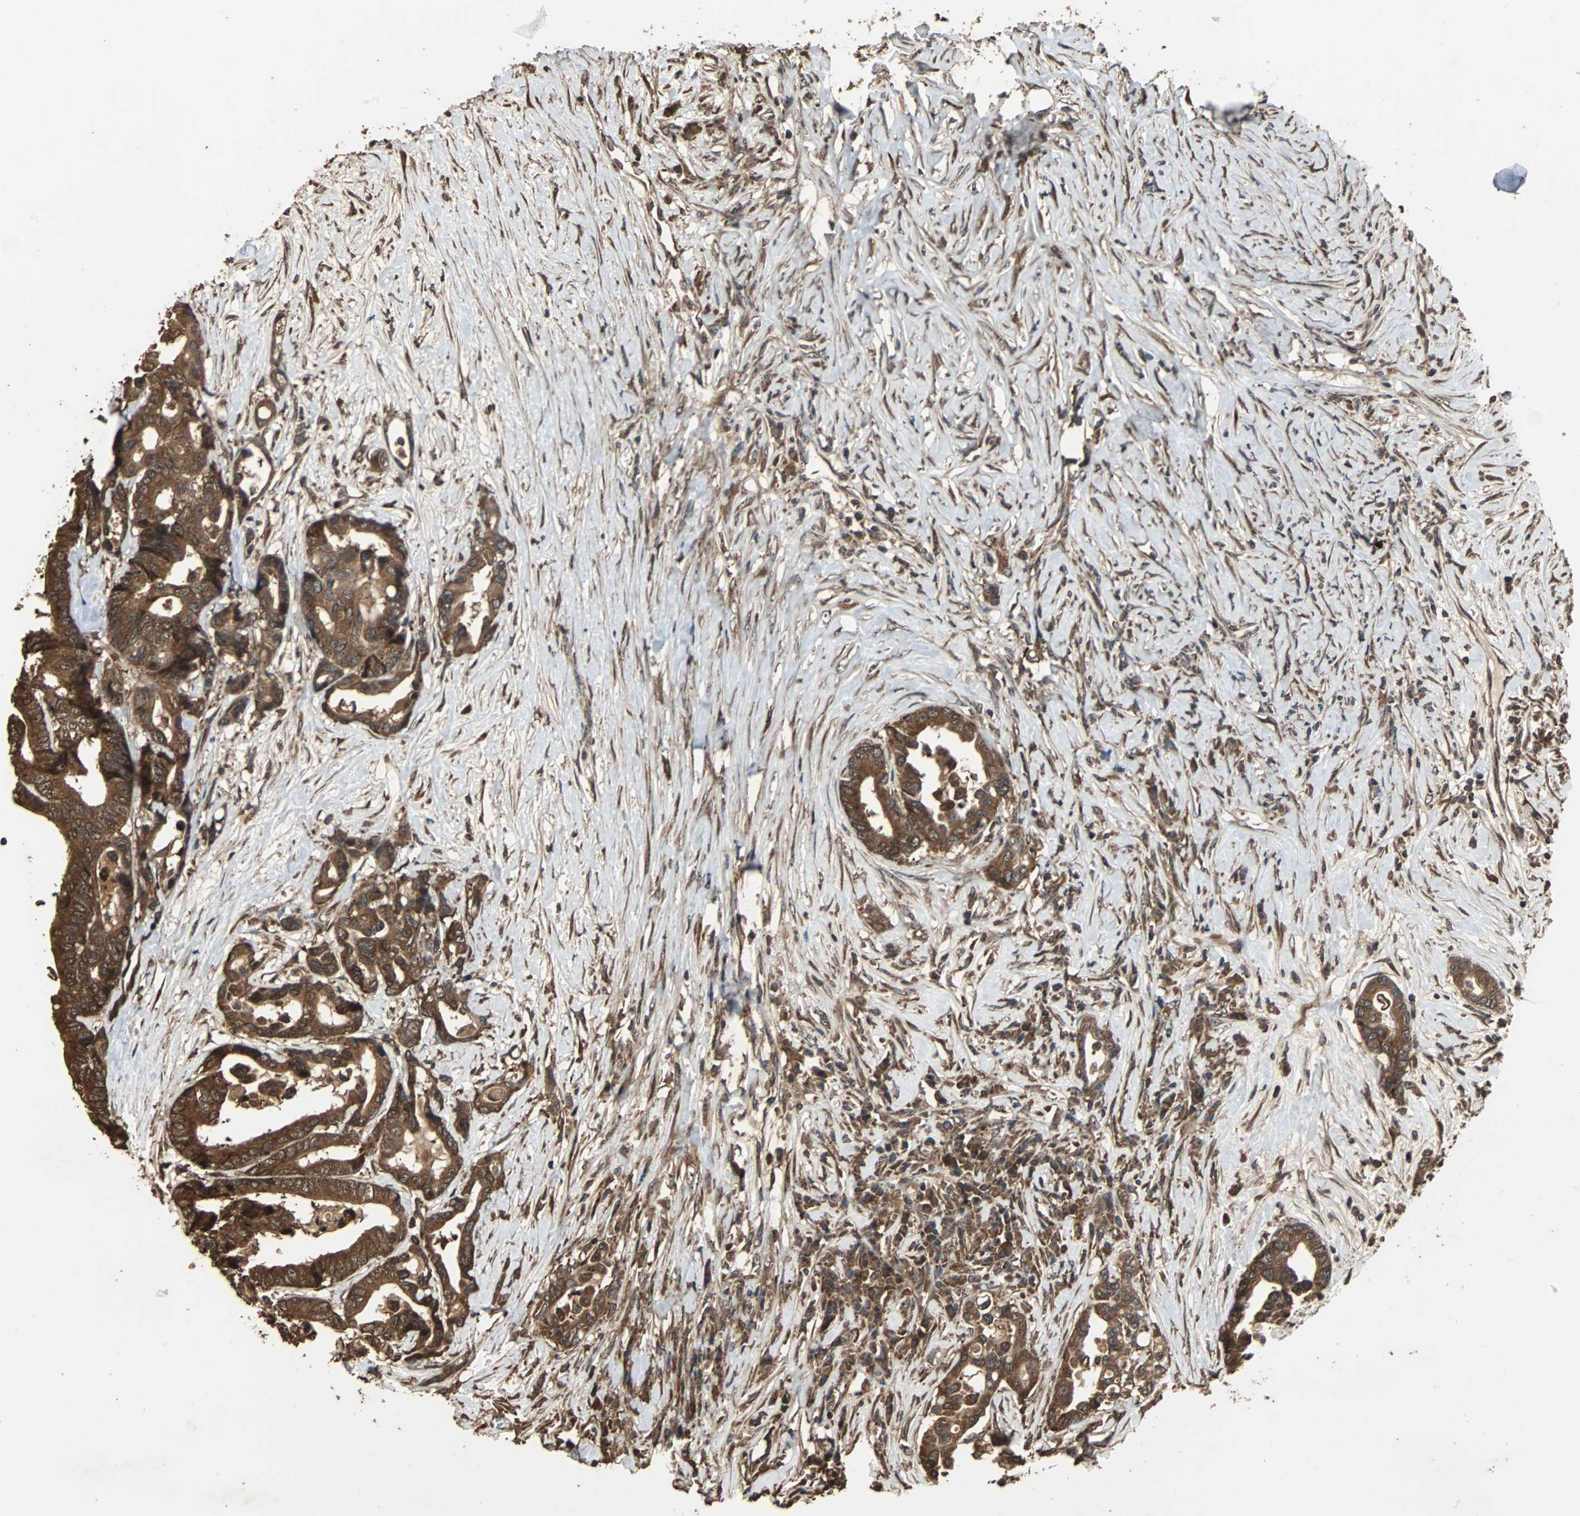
{"staining": {"intensity": "strong", "quantity": ">75%", "location": "cytoplasmic/membranous"}, "tissue": "colorectal cancer", "cell_type": "Tumor cells", "image_type": "cancer", "snomed": [{"axis": "morphology", "description": "Normal tissue, NOS"}, {"axis": "morphology", "description": "Adenocarcinoma, NOS"}, {"axis": "topography", "description": "Colon"}], "caption": "Colorectal cancer (adenocarcinoma) was stained to show a protein in brown. There is high levels of strong cytoplasmic/membranous staining in approximately >75% of tumor cells.", "gene": "LAMTOR5", "patient": {"sex": "male", "age": 82}}